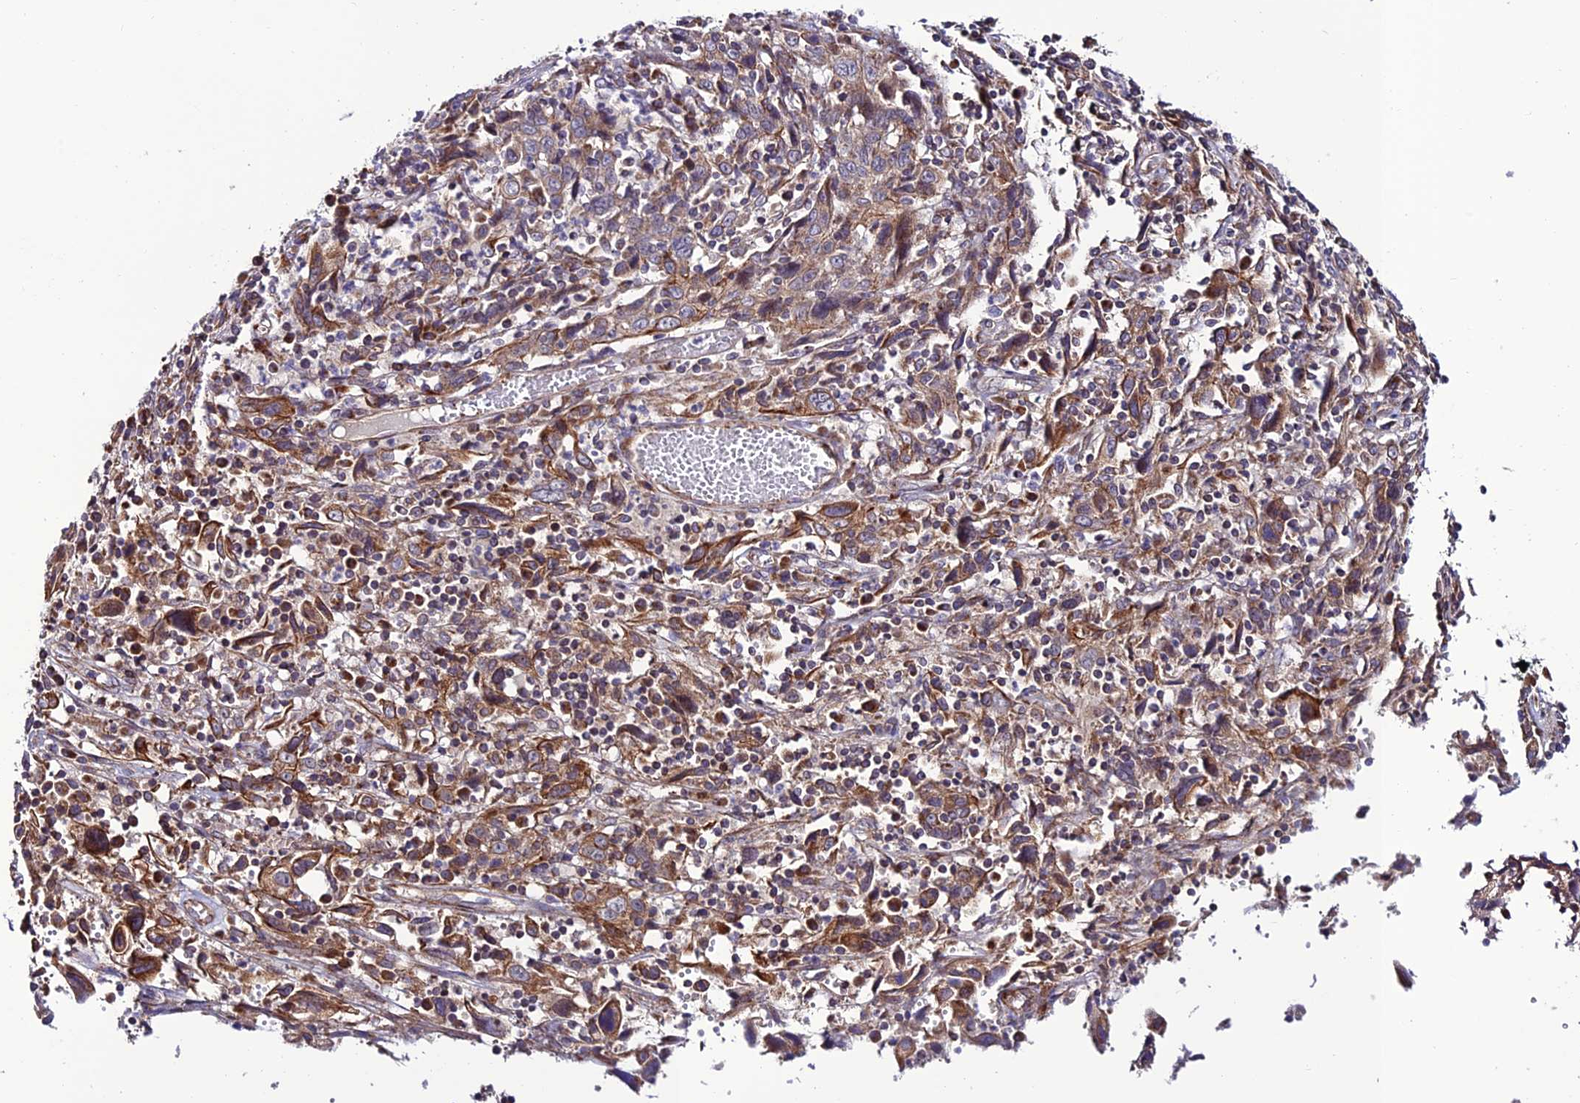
{"staining": {"intensity": "moderate", "quantity": "<25%", "location": "cytoplasmic/membranous"}, "tissue": "cervical cancer", "cell_type": "Tumor cells", "image_type": "cancer", "snomed": [{"axis": "morphology", "description": "Squamous cell carcinoma, NOS"}, {"axis": "topography", "description": "Cervix"}], "caption": "Moderate cytoplasmic/membranous protein staining is present in about <25% of tumor cells in cervical squamous cell carcinoma.", "gene": "TNIP3", "patient": {"sex": "female", "age": 46}}